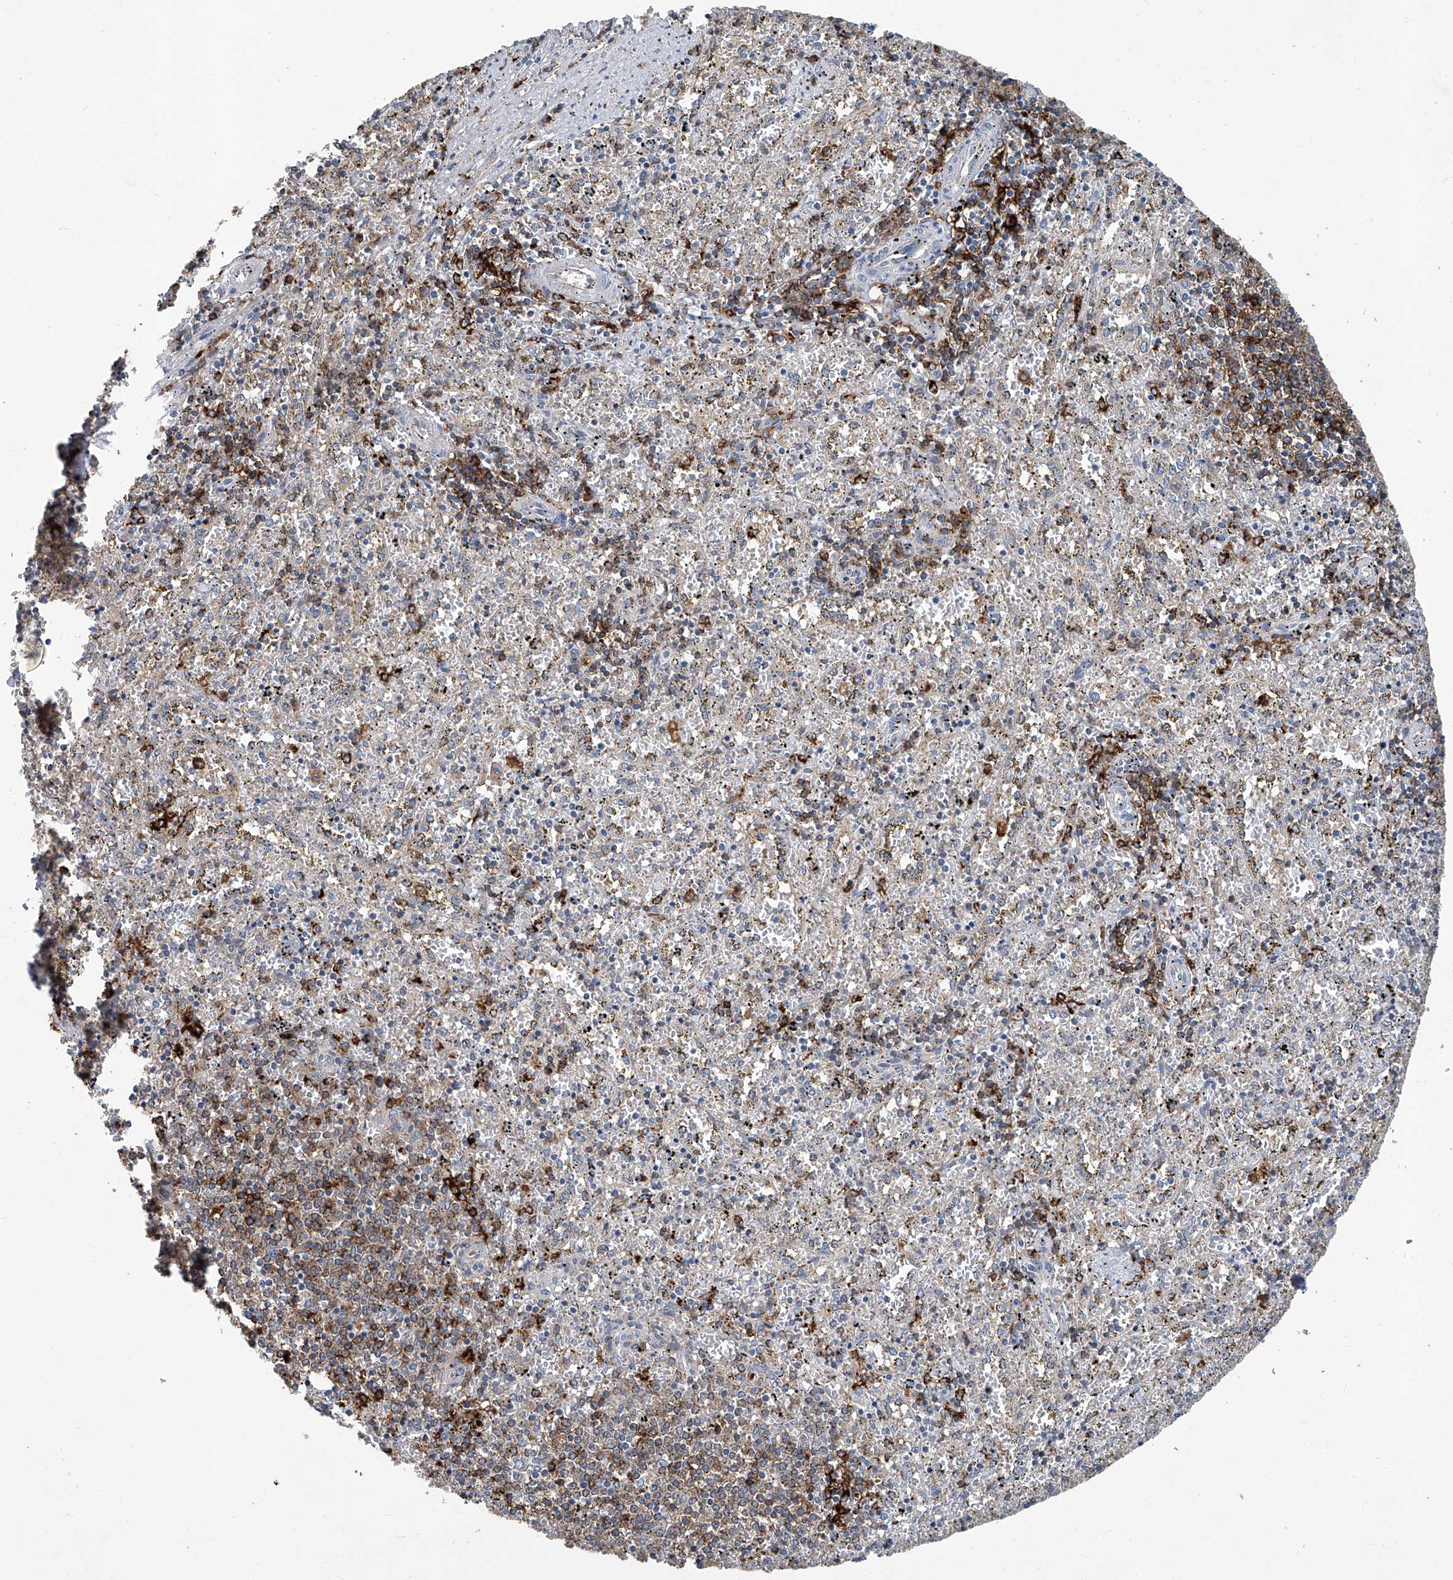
{"staining": {"intensity": "strong", "quantity": "<25%", "location": "cytoplasmic/membranous"}, "tissue": "spleen", "cell_type": "Cells in red pulp", "image_type": "normal", "snomed": [{"axis": "morphology", "description": "Normal tissue, NOS"}, {"axis": "topography", "description": "Spleen"}], "caption": "Immunohistochemical staining of benign human spleen exhibits strong cytoplasmic/membranous protein expression in approximately <25% of cells in red pulp.", "gene": "FAM167A", "patient": {"sex": "male", "age": 11}}